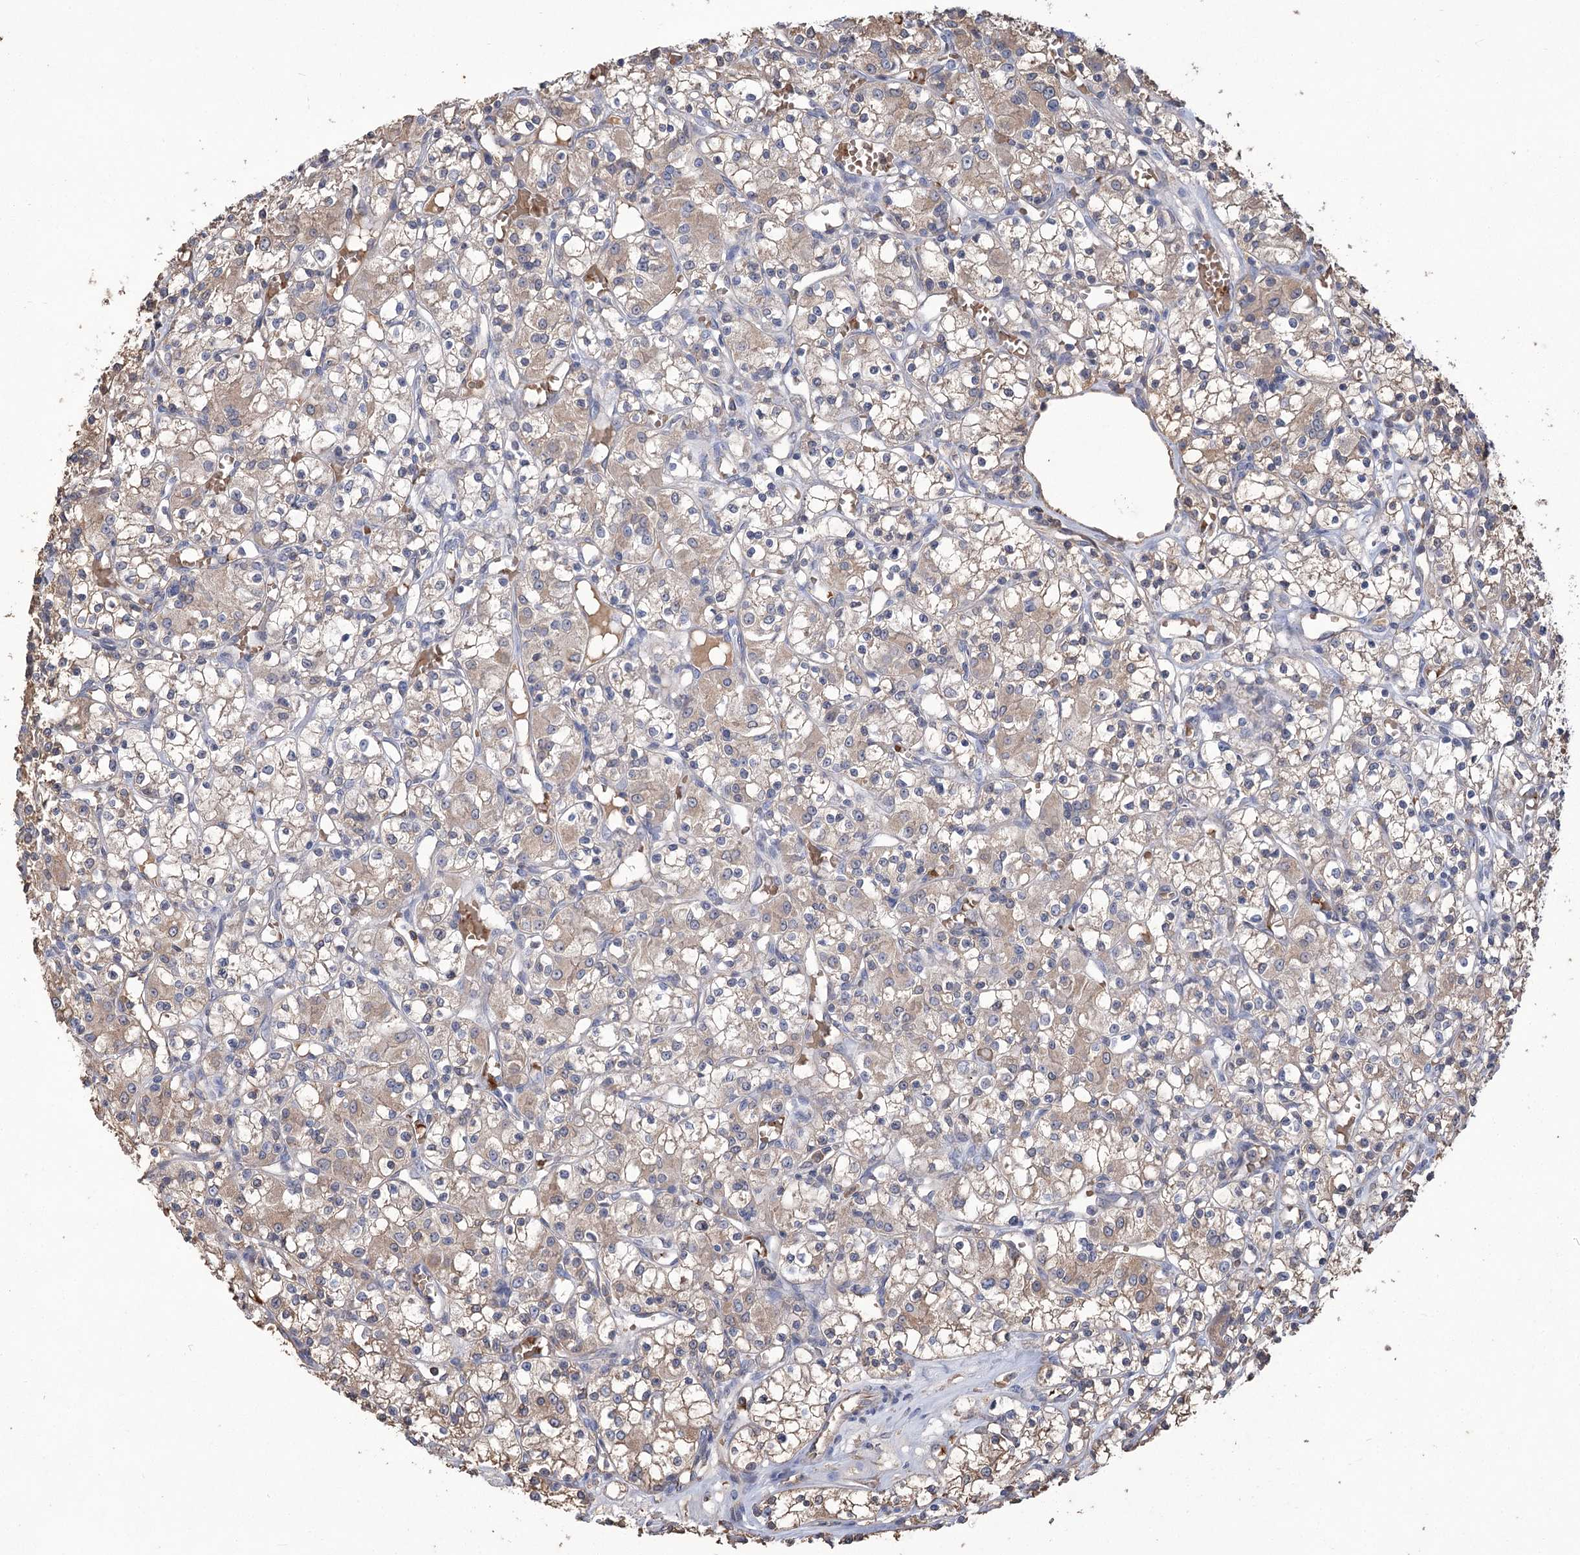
{"staining": {"intensity": "weak", "quantity": "25%-75%", "location": "cytoplasmic/membranous"}, "tissue": "renal cancer", "cell_type": "Tumor cells", "image_type": "cancer", "snomed": [{"axis": "morphology", "description": "Adenocarcinoma, NOS"}, {"axis": "topography", "description": "Kidney"}], "caption": "A high-resolution histopathology image shows IHC staining of renal cancer, which shows weak cytoplasmic/membranous staining in approximately 25%-75% of tumor cells.", "gene": "HBA1", "patient": {"sex": "female", "age": 59}}